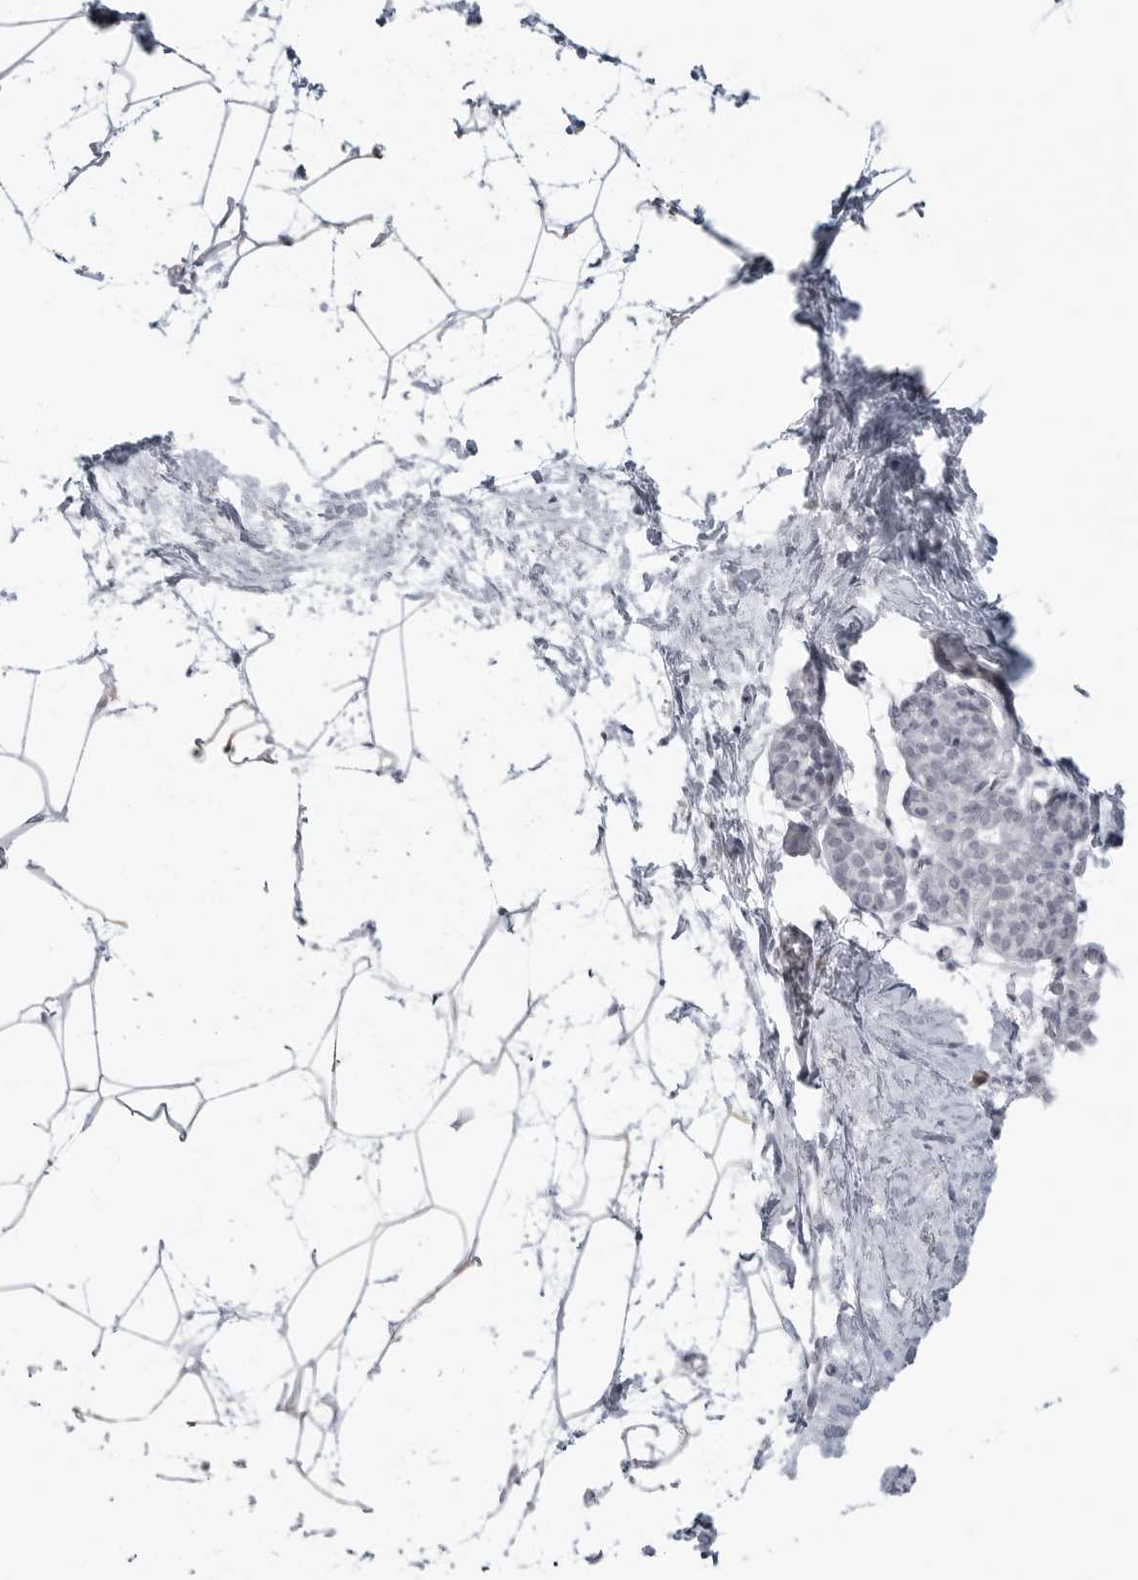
{"staining": {"intensity": "negative", "quantity": "none", "location": "none"}, "tissue": "breast", "cell_type": "Adipocytes", "image_type": "normal", "snomed": [{"axis": "morphology", "description": "Normal tissue, NOS"}, {"axis": "topography", "description": "Breast"}], "caption": "A photomicrograph of human breast is negative for staining in adipocytes. (Brightfield microscopy of DAB (3,3'-diaminobenzidine) immunohistochemistry (IHC) at high magnification).", "gene": "TCTN3", "patient": {"sex": "female", "age": 62}}